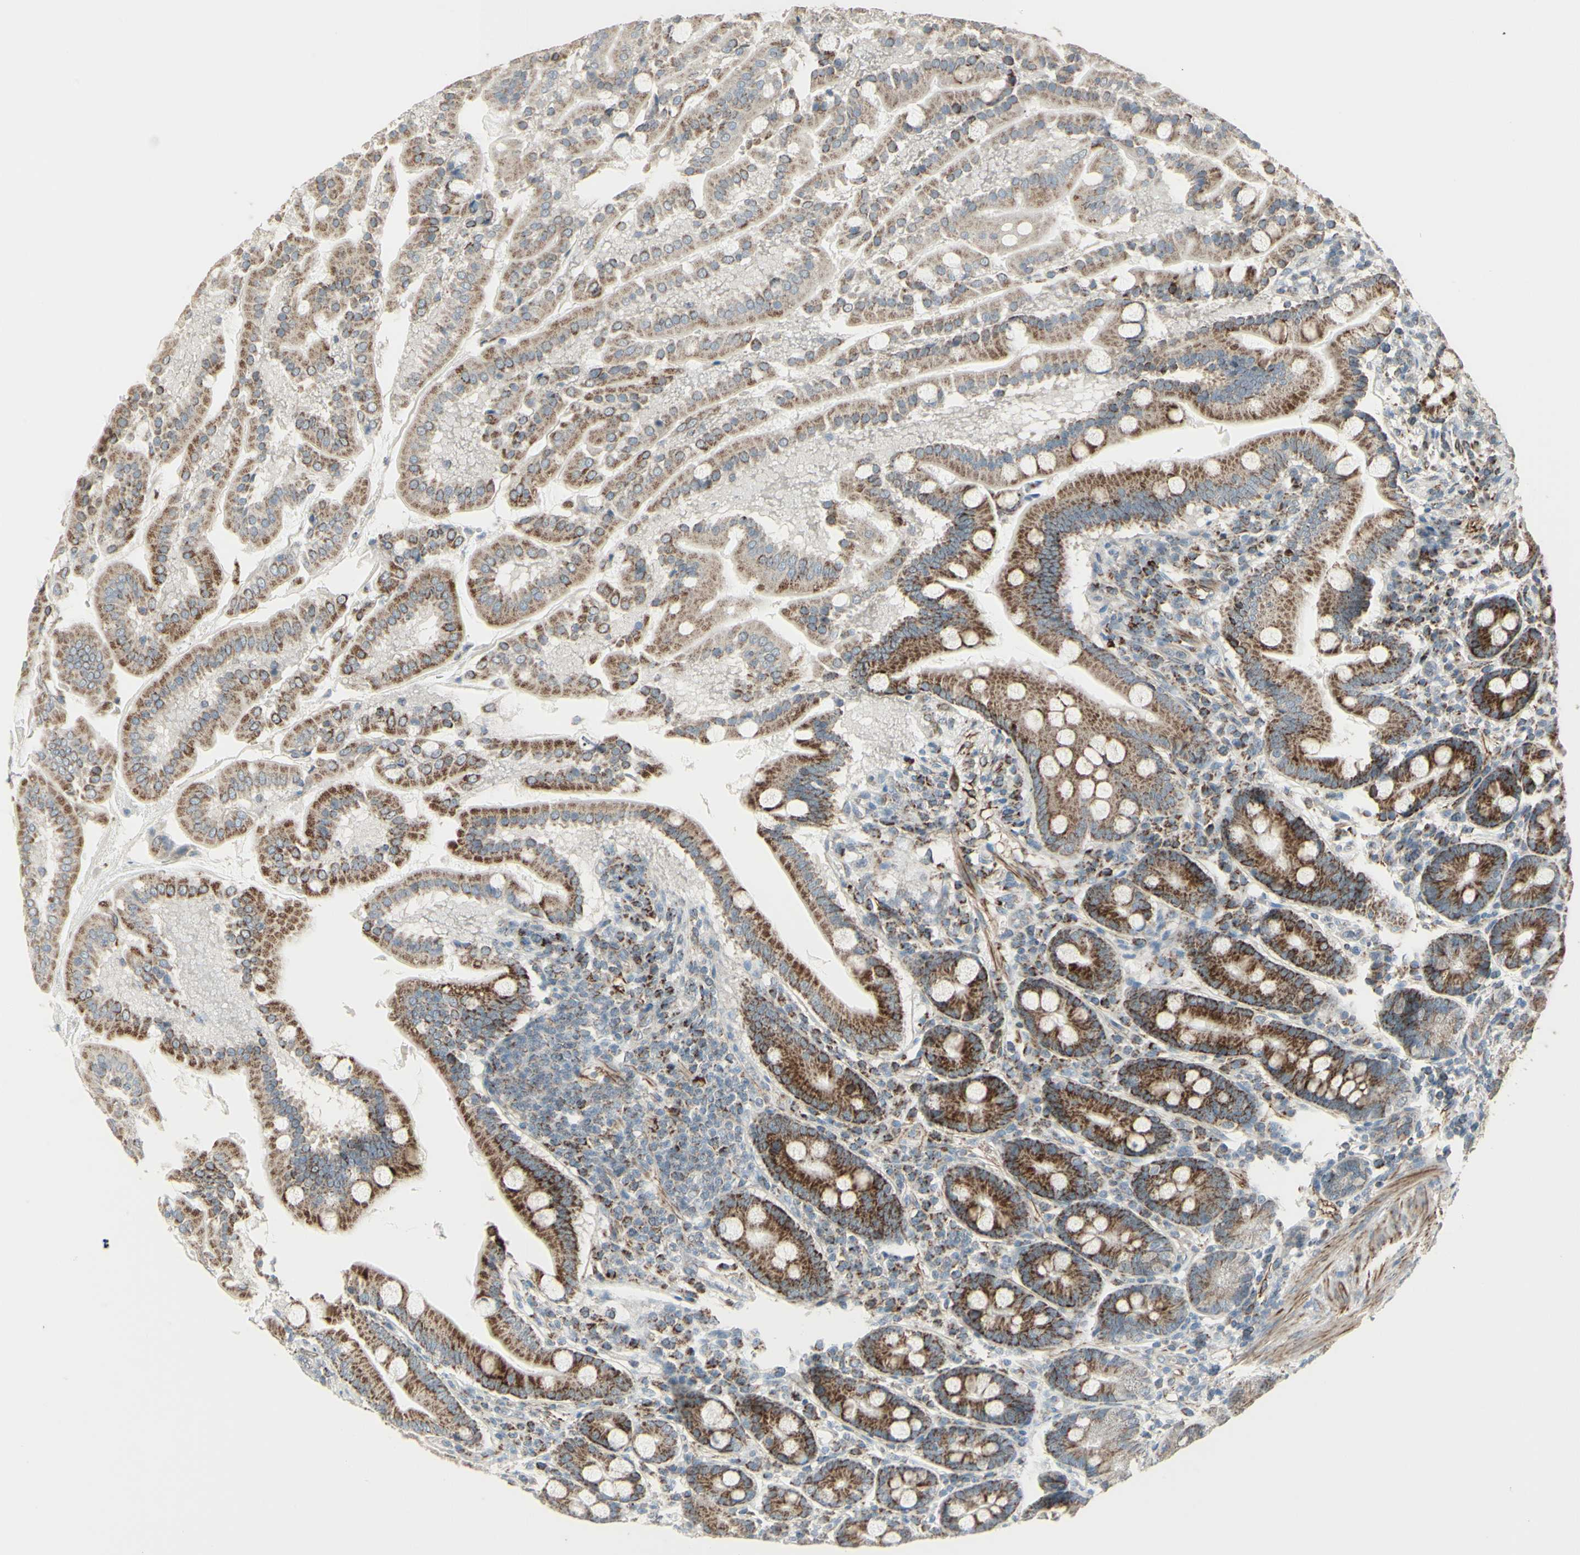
{"staining": {"intensity": "moderate", "quantity": "25%-75%", "location": "cytoplasmic/membranous"}, "tissue": "duodenum", "cell_type": "Glandular cells", "image_type": "normal", "snomed": [{"axis": "morphology", "description": "Normal tissue, NOS"}, {"axis": "topography", "description": "Duodenum"}], "caption": "This micrograph demonstrates immunohistochemistry (IHC) staining of unremarkable human duodenum, with medium moderate cytoplasmic/membranous staining in approximately 25%-75% of glandular cells.", "gene": "FAM171B", "patient": {"sex": "male", "age": 50}}